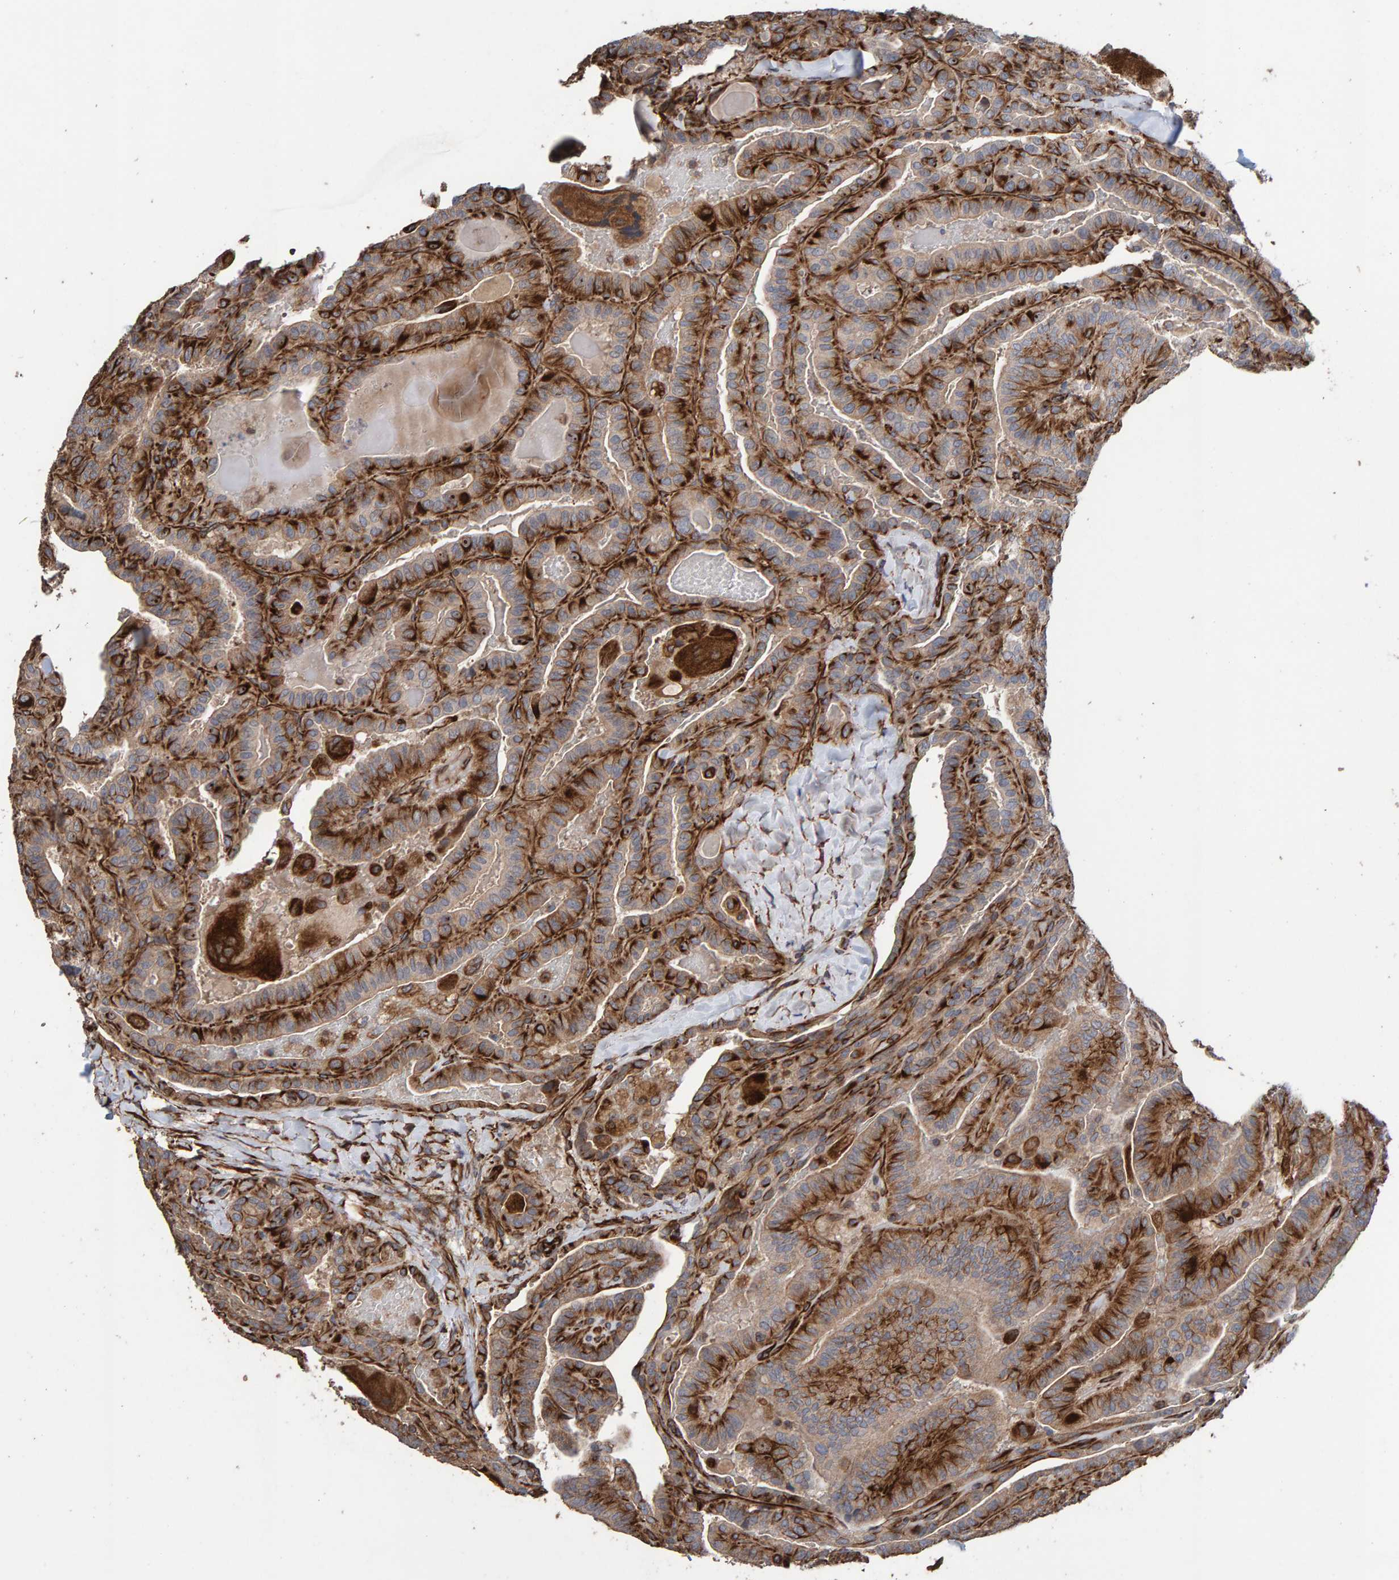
{"staining": {"intensity": "strong", "quantity": ">75%", "location": "cytoplasmic/membranous"}, "tissue": "thyroid cancer", "cell_type": "Tumor cells", "image_type": "cancer", "snomed": [{"axis": "morphology", "description": "Papillary adenocarcinoma, NOS"}, {"axis": "topography", "description": "Thyroid gland"}], "caption": "Protein staining of thyroid papillary adenocarcinoma tissue reveals strong cytoplasmic/membranous staining in about >75% of tumor cells. (Brightfield microscopy of DAB IHC at high magnification).", "gene": "ZNF347", "patient": {"sex": "male", "age": 77}}